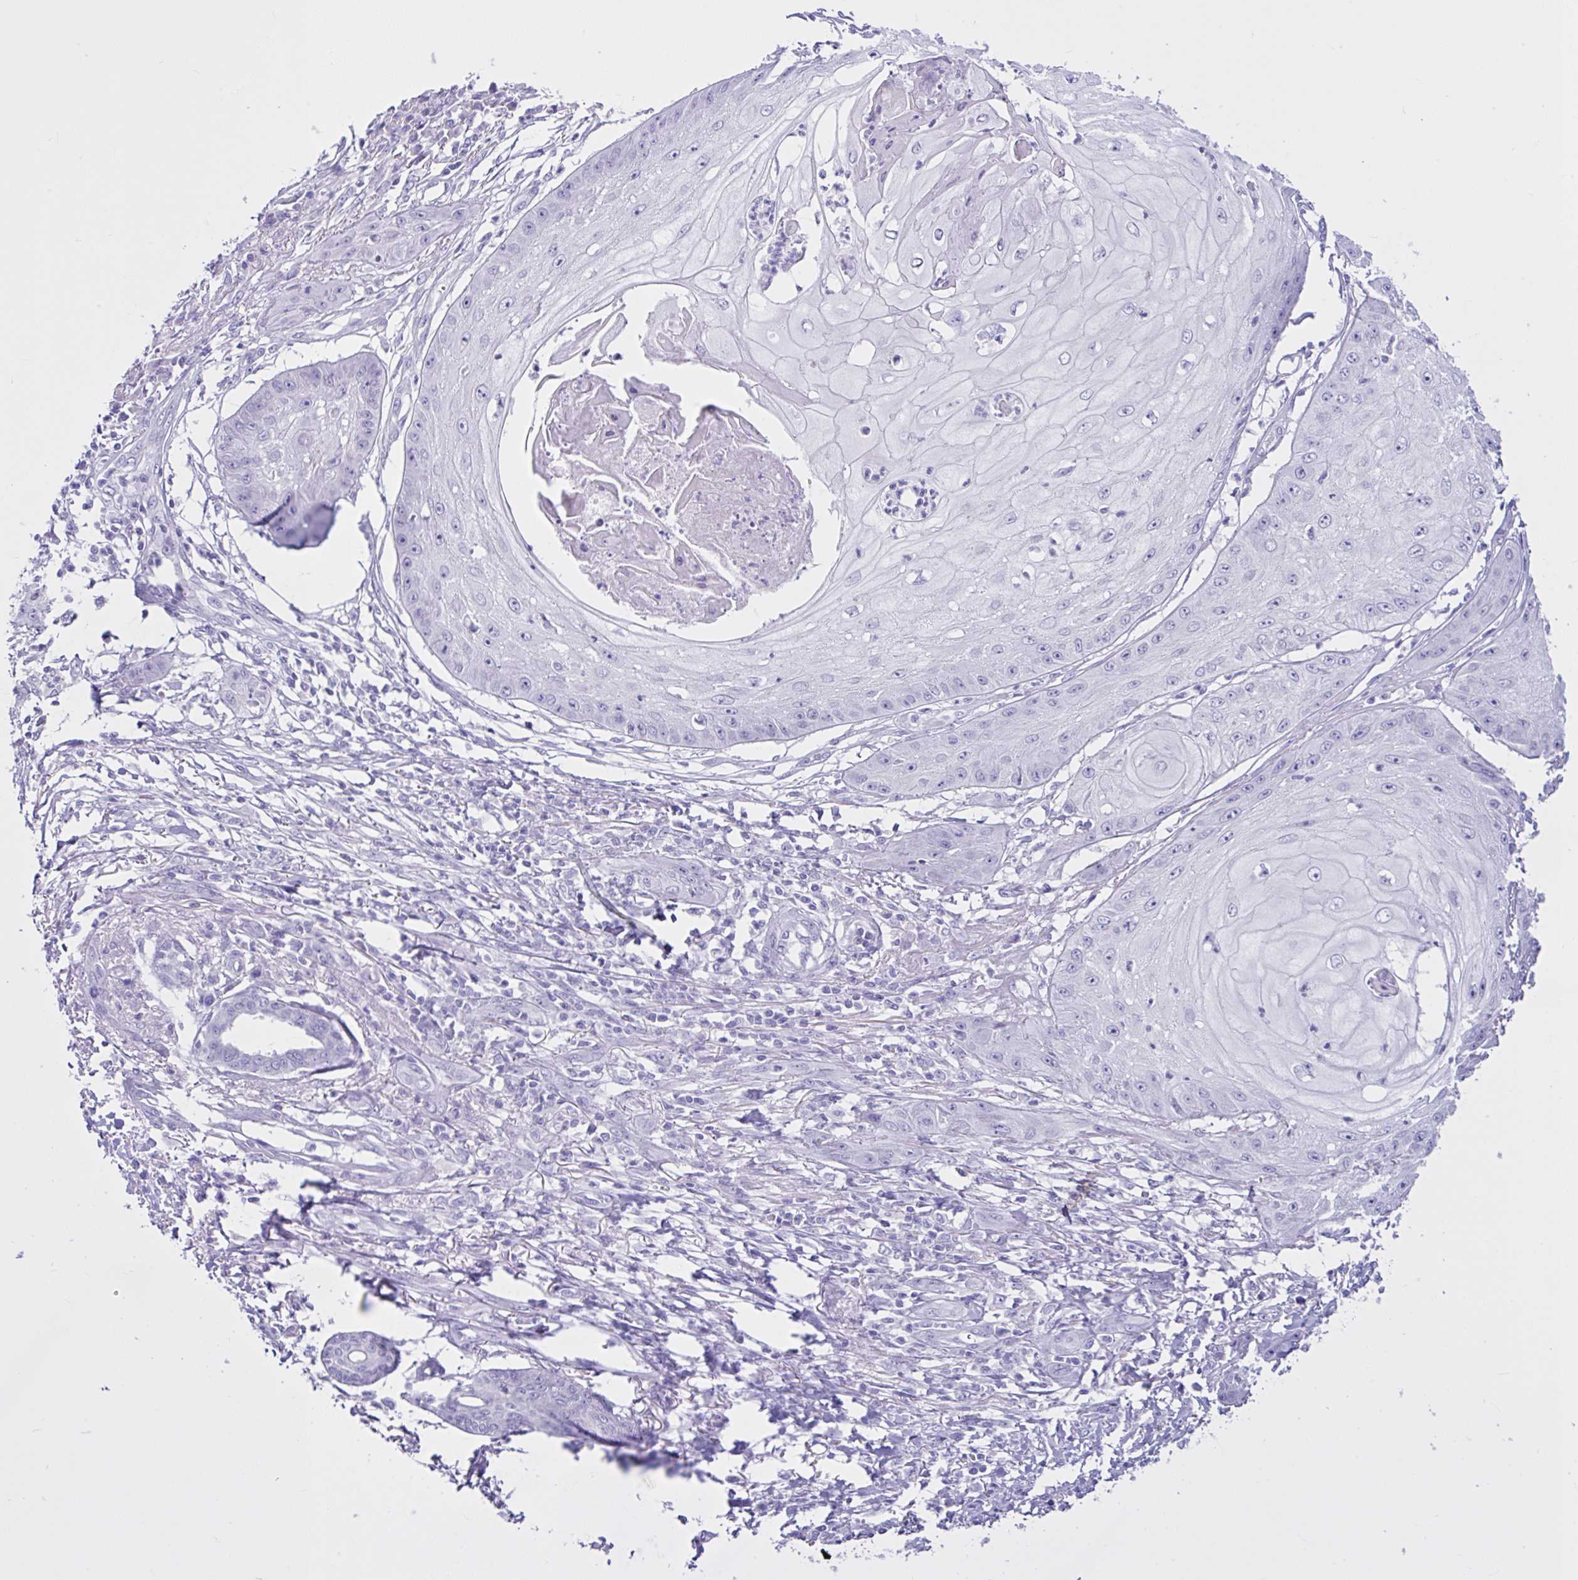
{"staining": {"intensity": "negative", "quantity": "none", "location": "none"}, "tissue": "skin cancer", "cell_type": "Tumor cells", "image_type": "cancer", "snomed": [{"axis": "morphology", "description": "Squamous cell carcinoma, NOS"}, {"axis": "topography", "description": "Skin"}], "caption": "The micrograph reveals no staining of tumor cells in skin cancer.", "gene": "CYP19A1", "patient": {"sex": "male", "age": 70}}